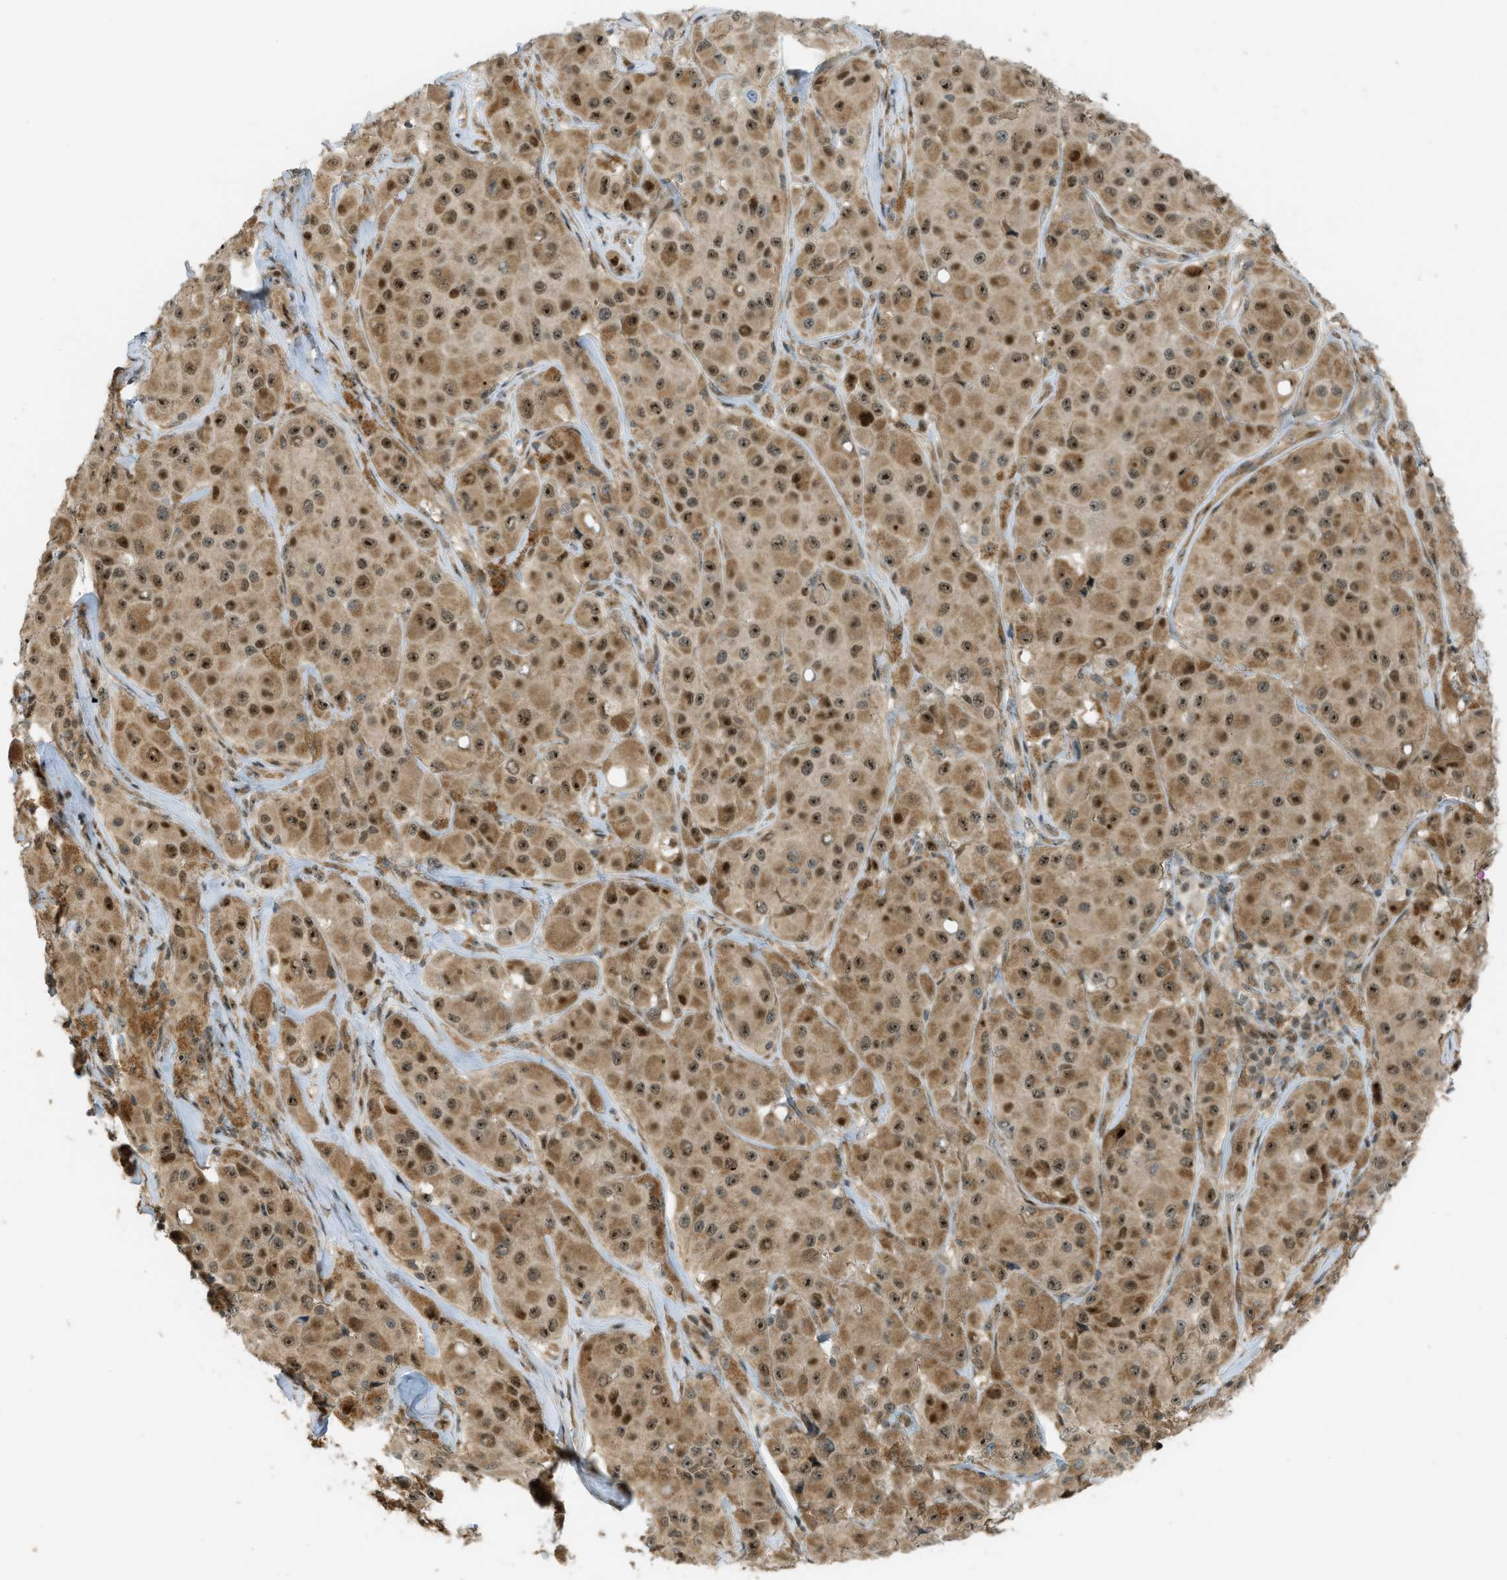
{"staining": {"intensity": "moderate", "quantity": ">75%", "location": "cytoplasmic/membranous,nuclear"}, "tissue": "melanoma", "cell_type": "Tumor cells", "image_type": "cancer", "snomed": [{"axis": "morphology", "description": "Malignant melanoma, NOS"}, {"axis": "topography", "description": "Skin"}], "caption": "Melanoma stained with immunohistochemistry shows moderate cytoplasmic/membranous and nuclear staining in approximately >75% of tumor cells. Immunohistochemistry stains the protein of interest in brown and the nuclei are stained blue.", "gene": "CCDC186", "patient": {"sex": "male", "age": 84}}